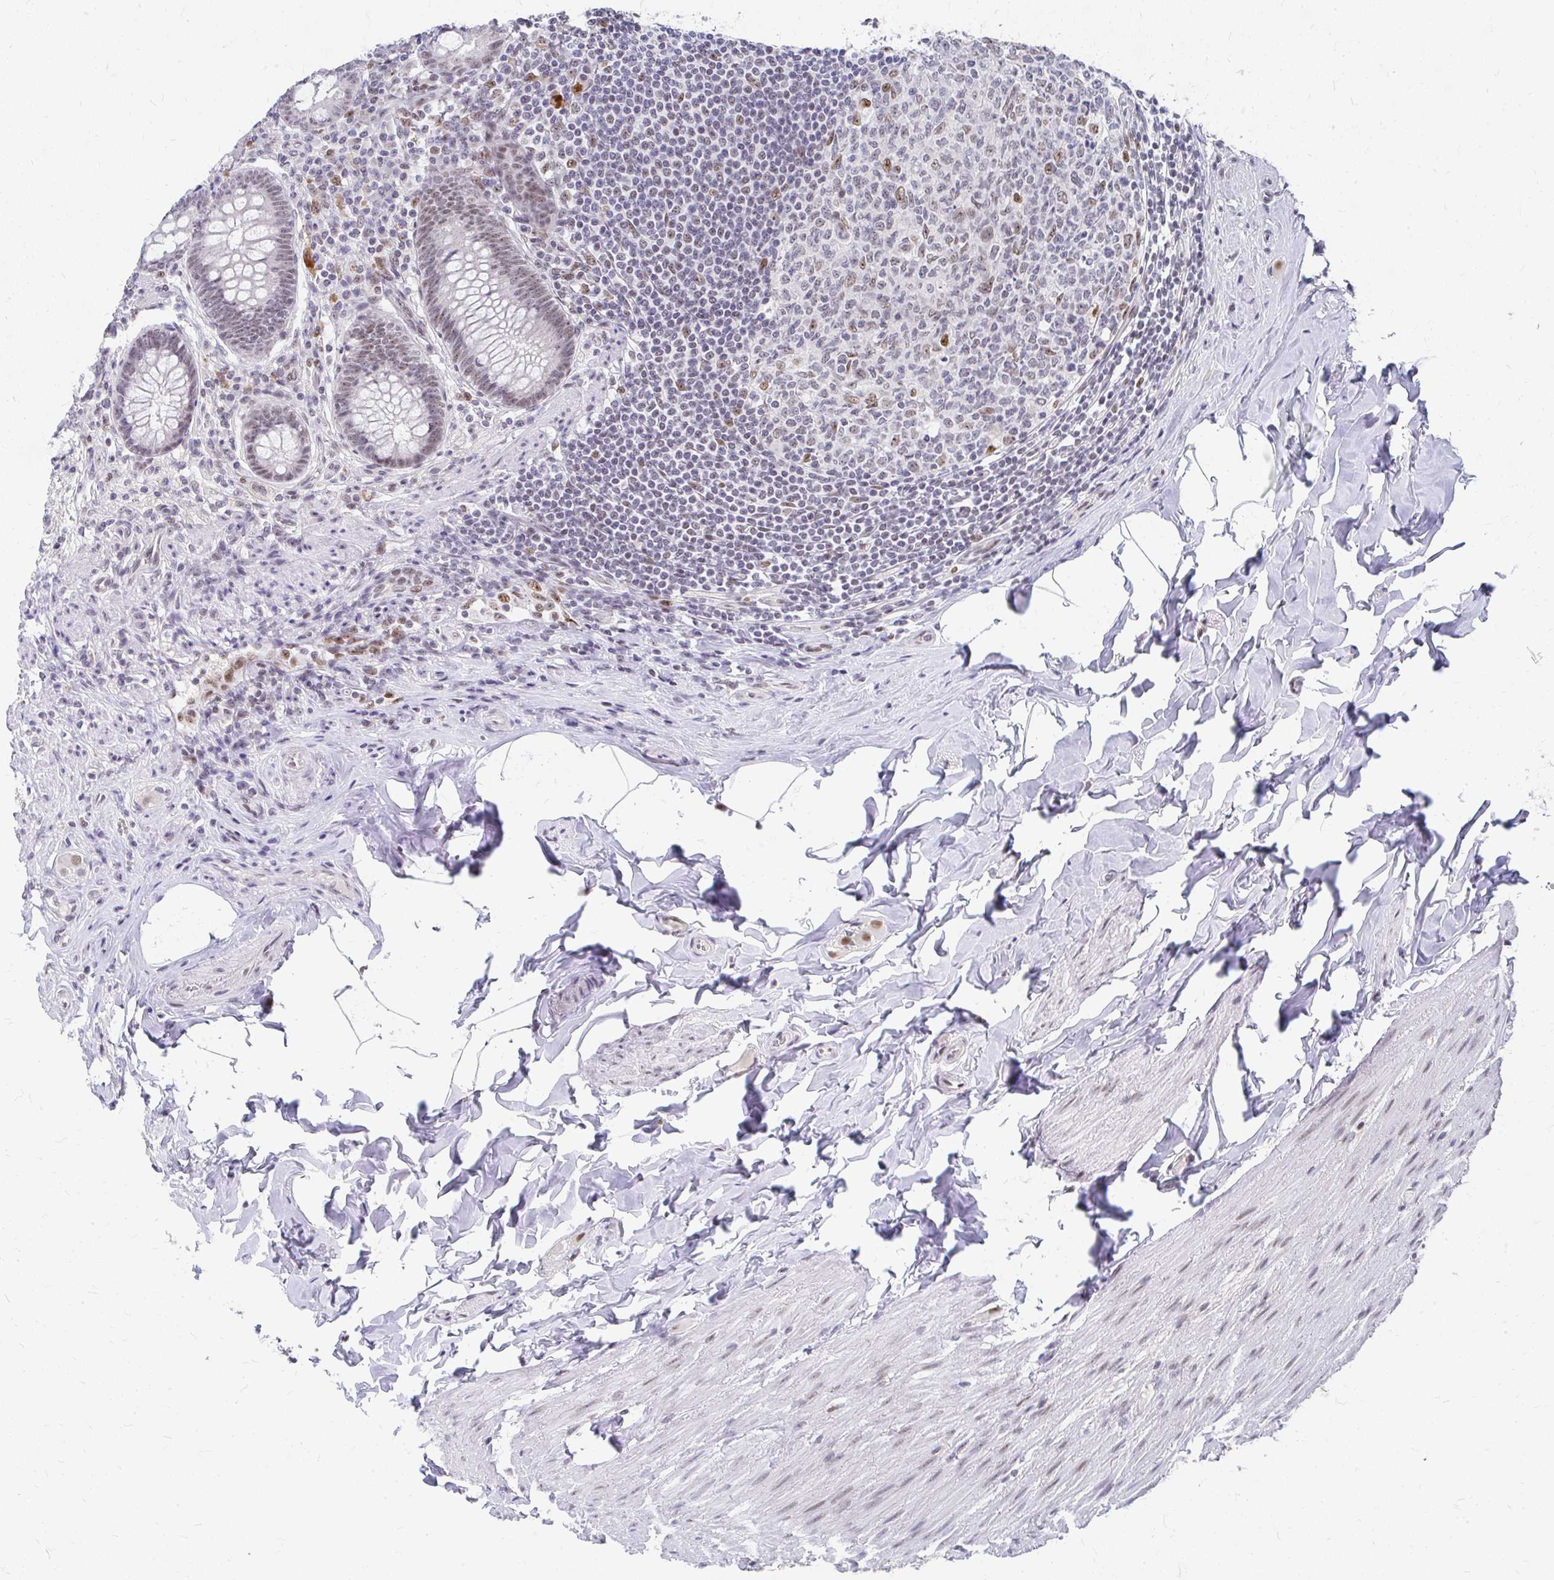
{"staining": {"intensity": "moderate", "quantity": "<25%", "location": "nuclear"}, "tissue": "appendix", "cell_type": "Glandular cells", "image_type": "normal", "snomed": [{"axis": "morphology", "description": "Normal tissue, NOS"}, {"axis": "topography", "description": "Appendix"}], "caption": "Immunohistochemistry (IHC) histopathology image of benign appendix: human appendix stained using immunohistochemistry exhibits low levels of moderate protein expression localized specifically in the nuclear of glandular cells, appearing as a nuclear brown color.", "gene": "GTF2H1", "patient": {"sex": "male", "age": 71}}